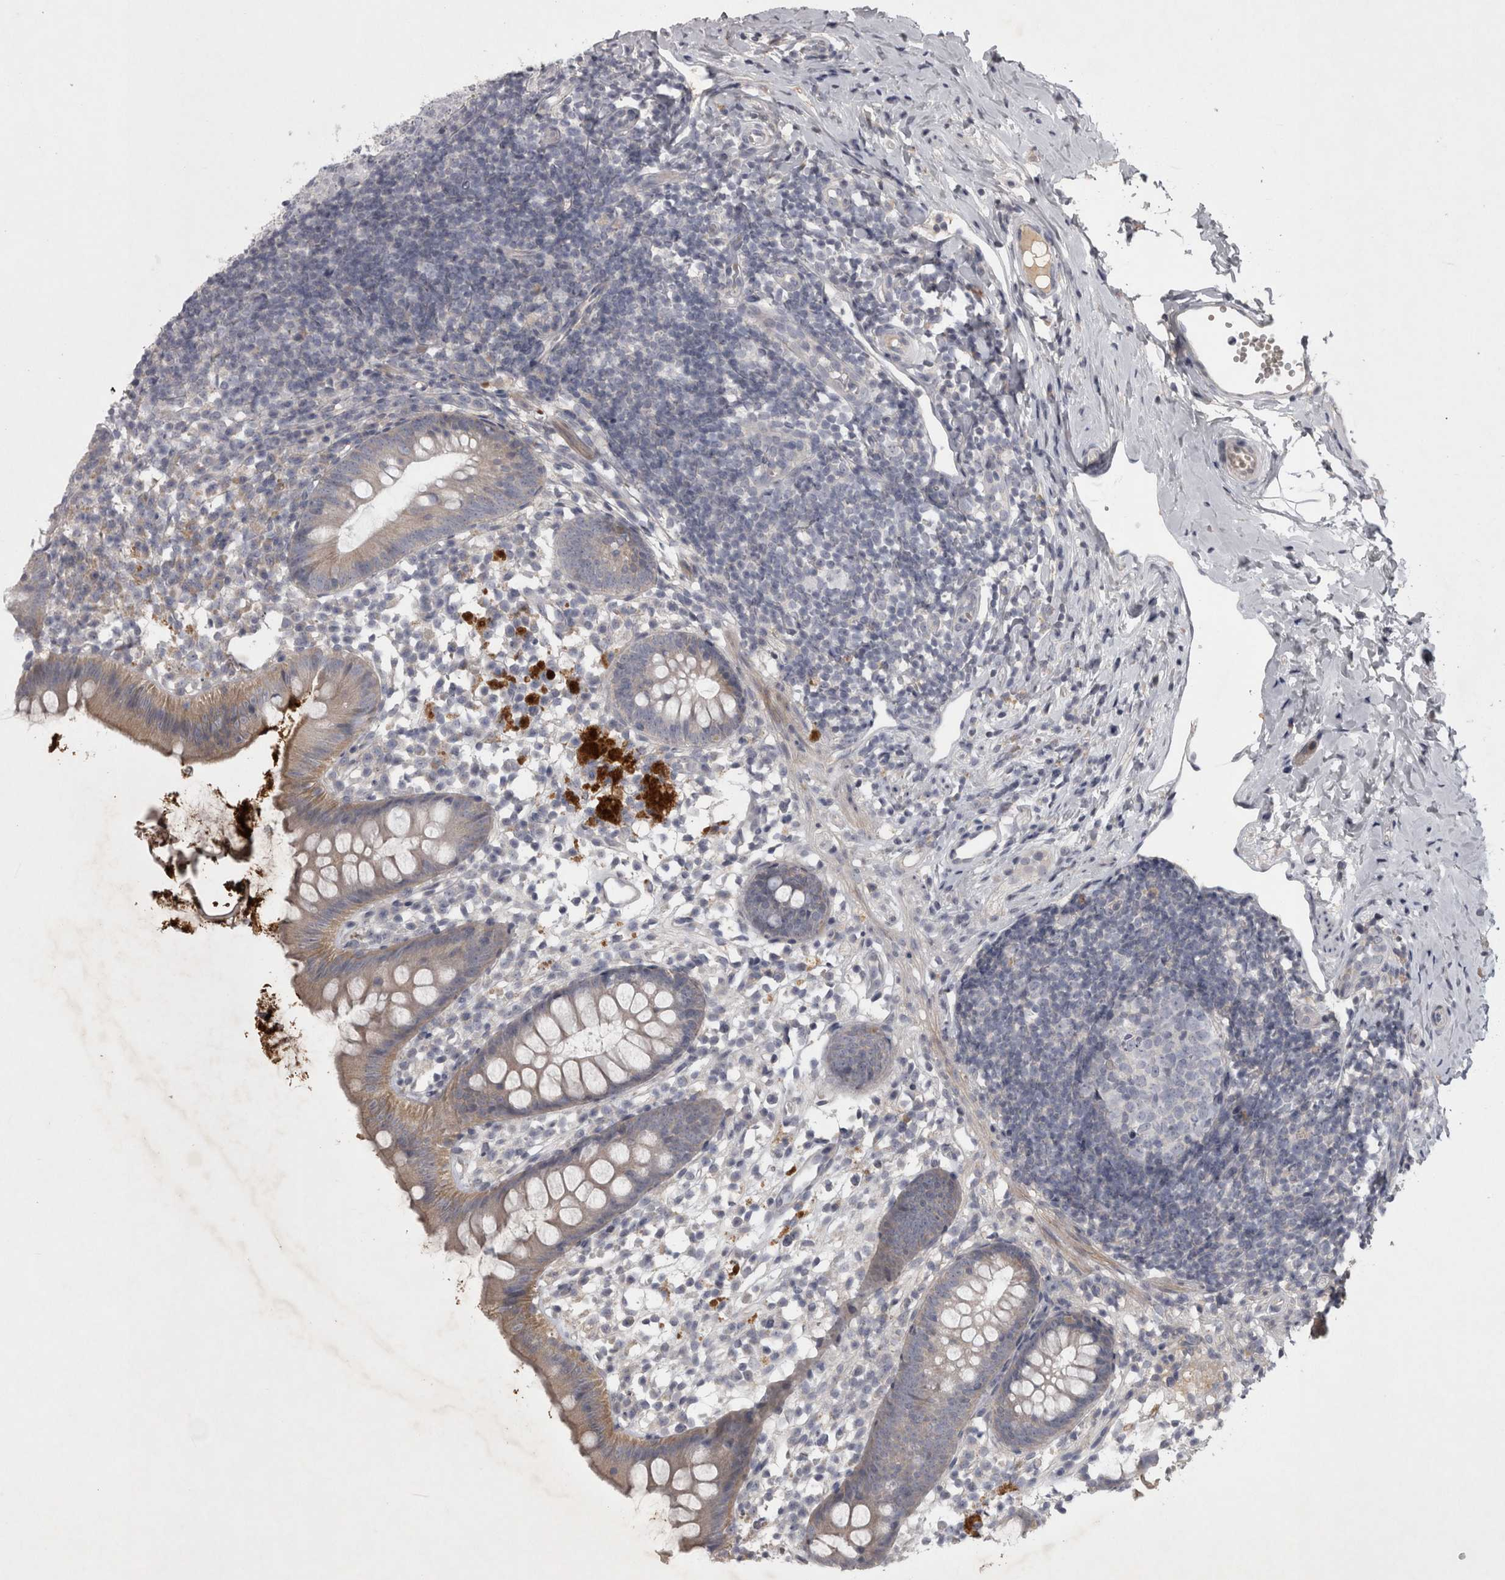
{"staining": {"intensity": "weak", "quantity": "25%-75%", "location": "cytoplasmic/membranous"}, "tissue": "appendix", "cell_type": "Glandular cells", "image_type": "normal", "snomed": [{"axis": "morphology", "description": "Normal tissue, NOS"}, {"axis": "topography", "description": "Appendix"}], "caption": "Approximately 25%-75% of glandular cells in benign appendix demonstrate weak cytoplasmic/membranous protein positivity as visualized by brown immunohistochemical staining.", "gene": "ENPP7", "patient": {"sex": "female", "age": 20}}